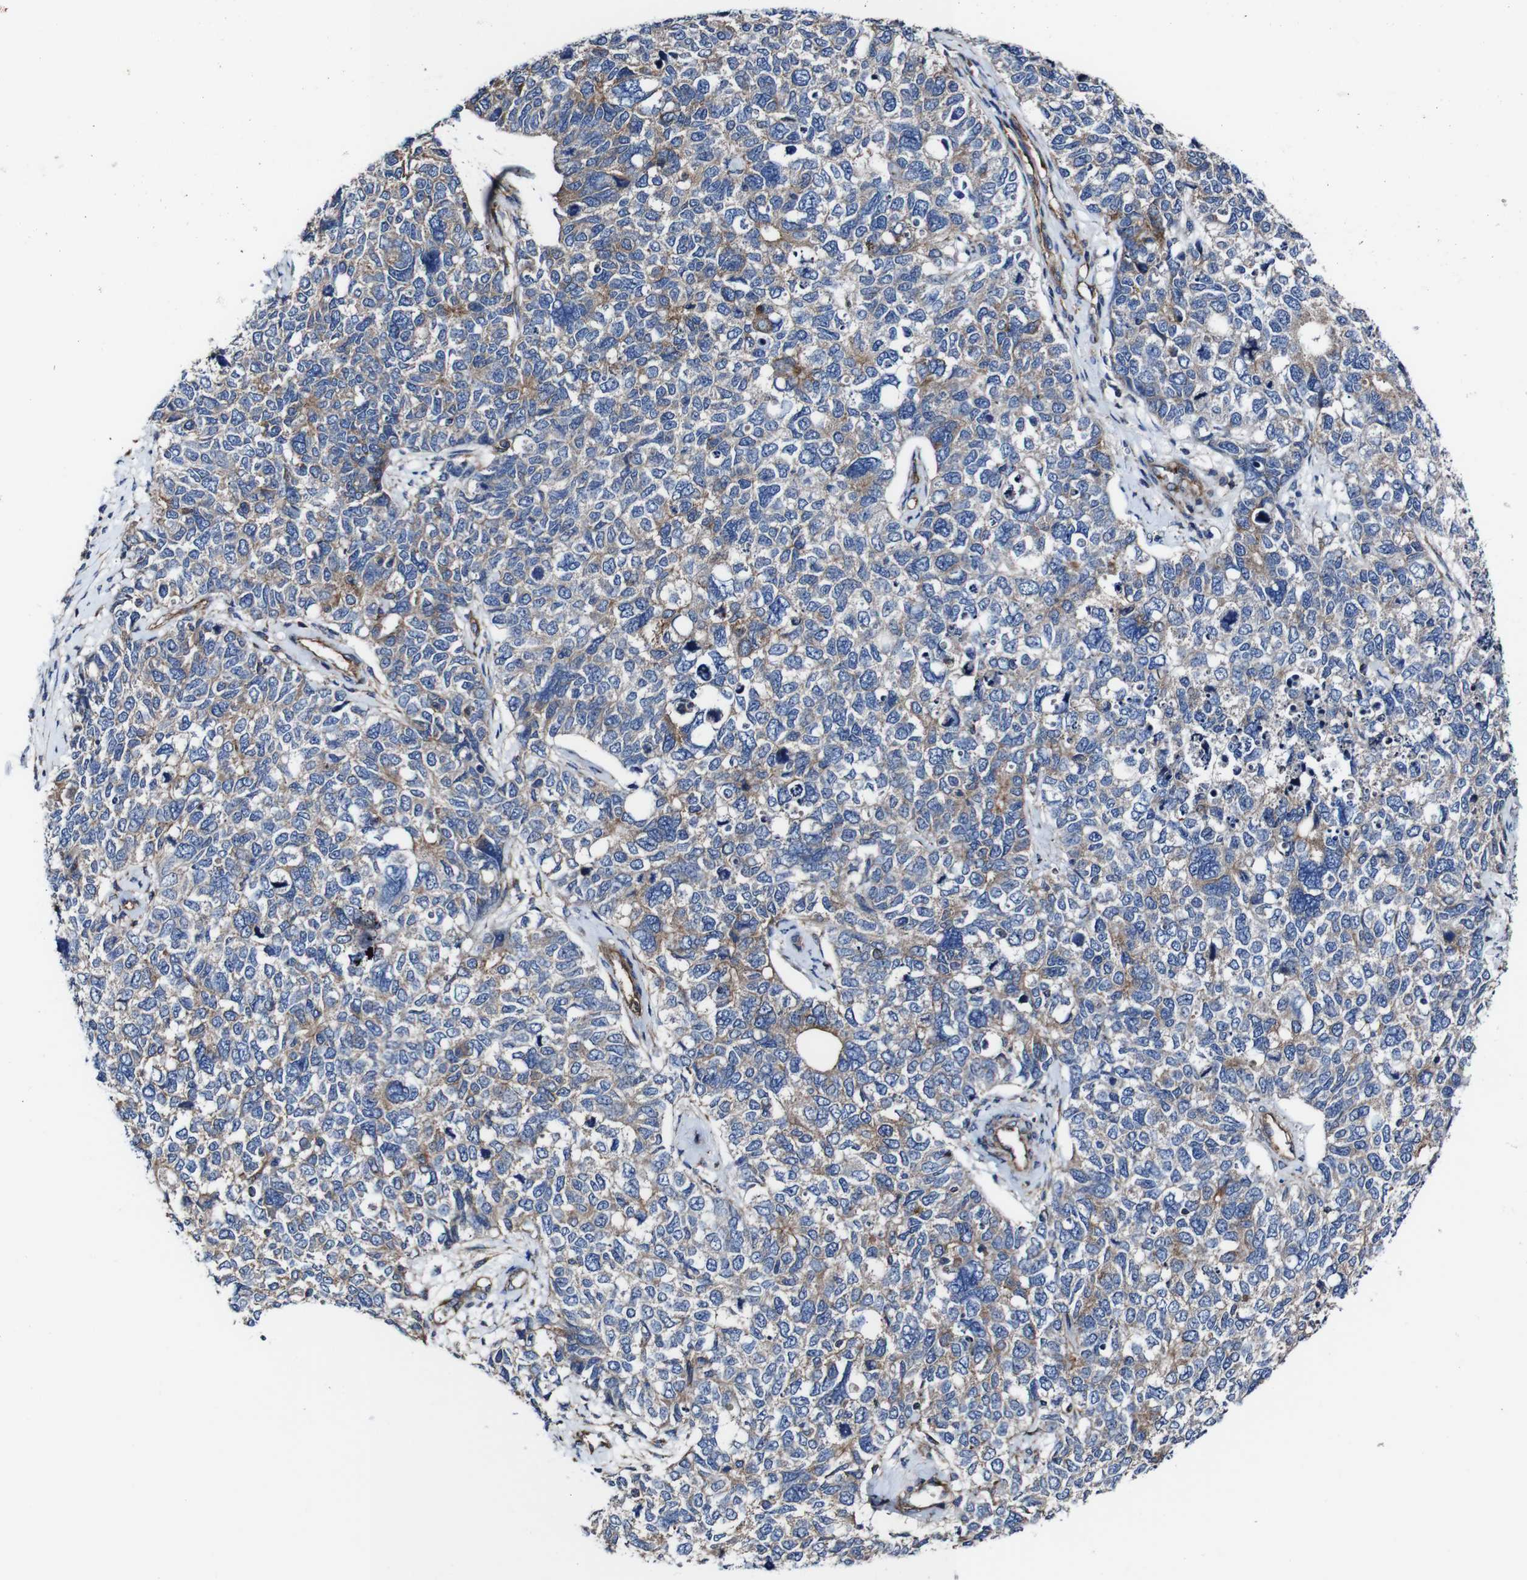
{"staining": {"intensity": "moderate", "quantity": "25%-75%", "location": "cytoplasmic/membranous"}, "tissue": "cervical cancer", "cell_type": "Tumor cells", "image_type": "cancer", "snomed": [{"axis": "morphology", "description": "Squamous cell carcinoma, NOS"}, {"axis": "topography", "description": "Cervix"}], "caption": "About 25%-75% of tumor cells in human squamous cell carcinoma (cervical) display moderate cytoplasmic/membranous protein staining as visualized by brown immunohistochemical staining.", "gene": "CSF1R", "patient": {"sex": "female", "age": 63}}